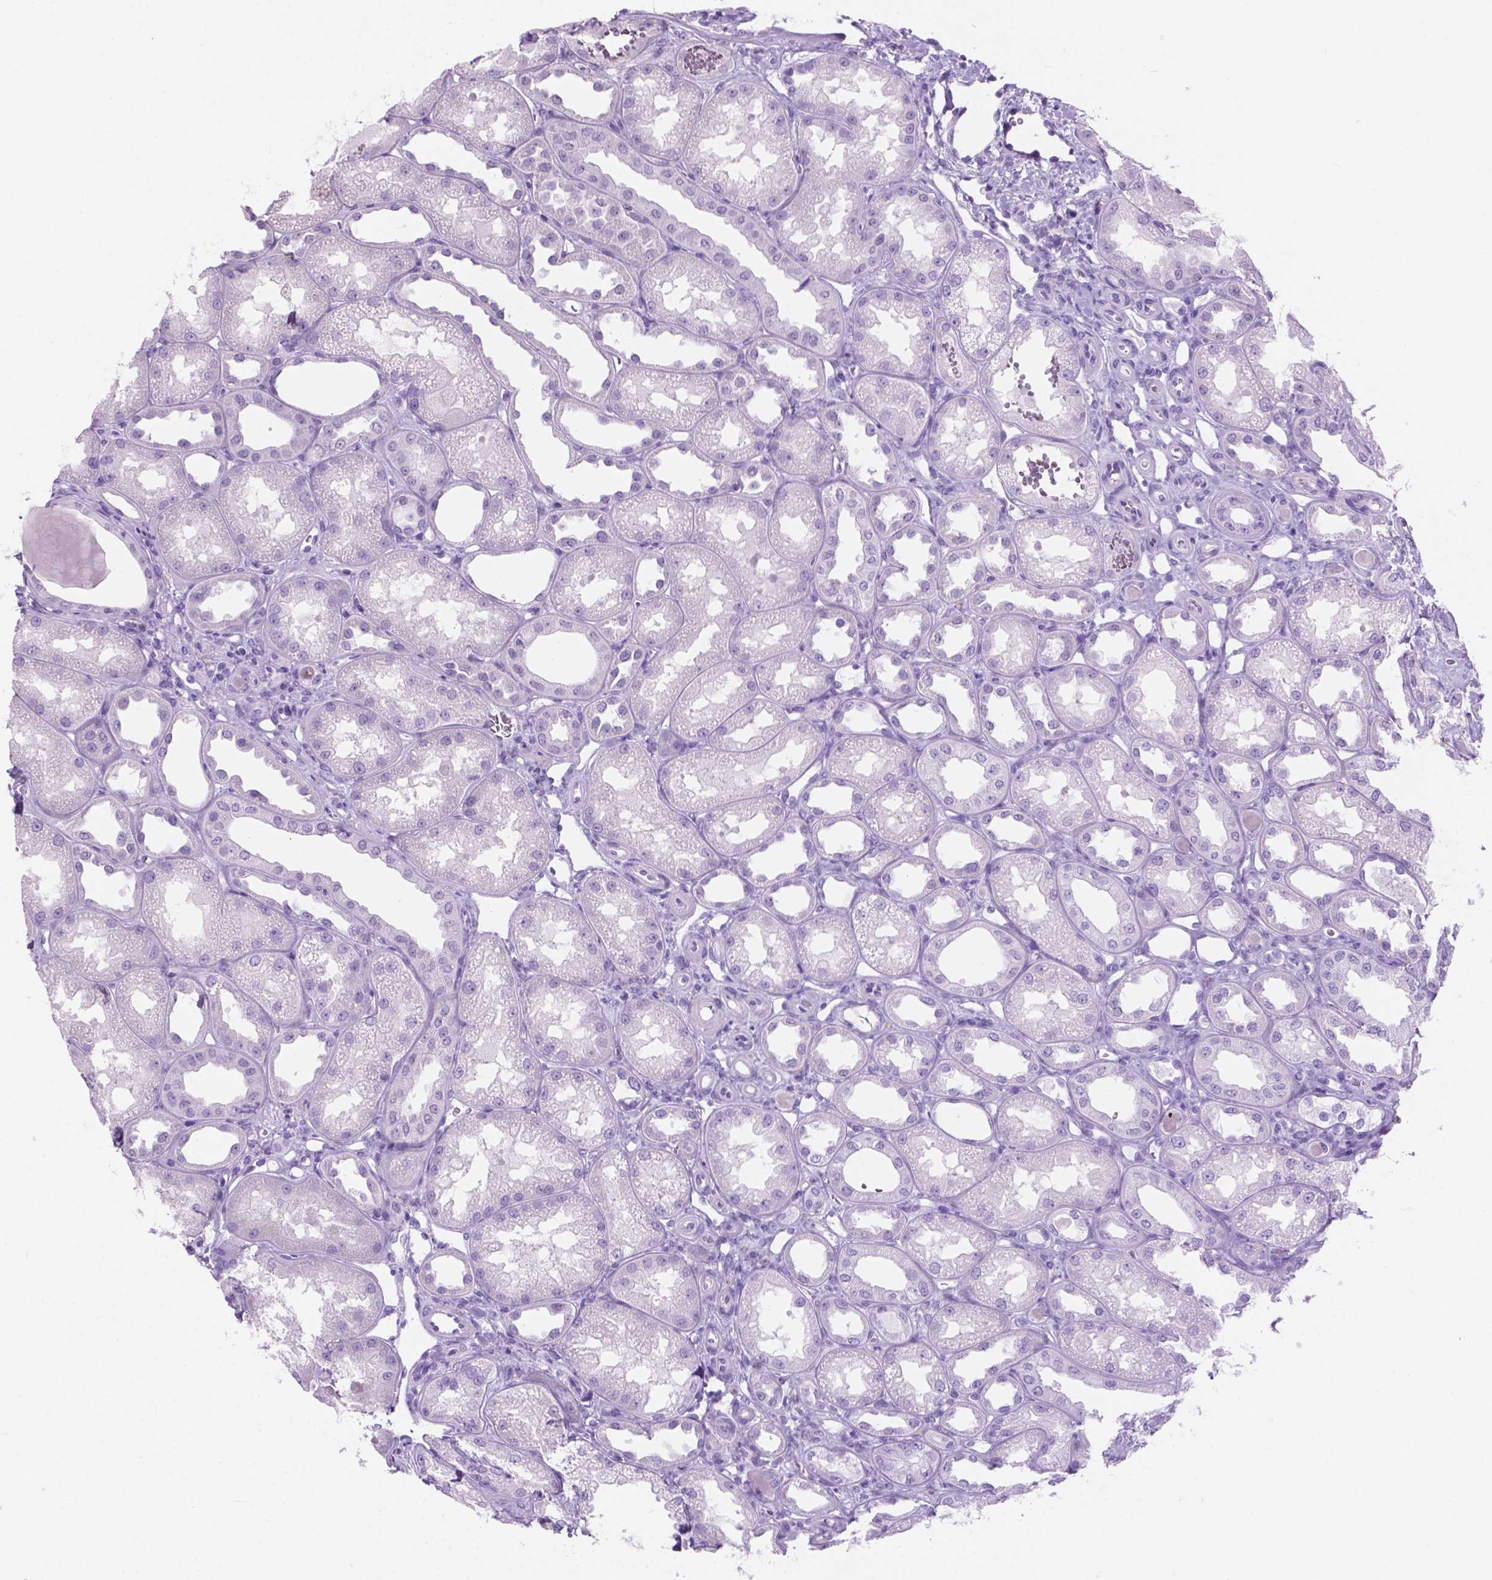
{"staining": {"intensity": "negative", "quantity": "none", "location": "none"}, "tissue": "kidney", "cell_type": "Cells in glomeruli", "image_type": "normal", "snomed": [{"axis": "morphology", "description": "Normal tissue, NOS"}, {"axis": "topography", "description": "Kidney"}], "caption": "High magnification brightfield microscopy of benign kidney stained with DAB (brown) and counterstained with hematoxylin (blue): cells in glomeruli show no significant expression.", "gene": "GRIN2B", "patient": {"sex": "male", "age": 61}}